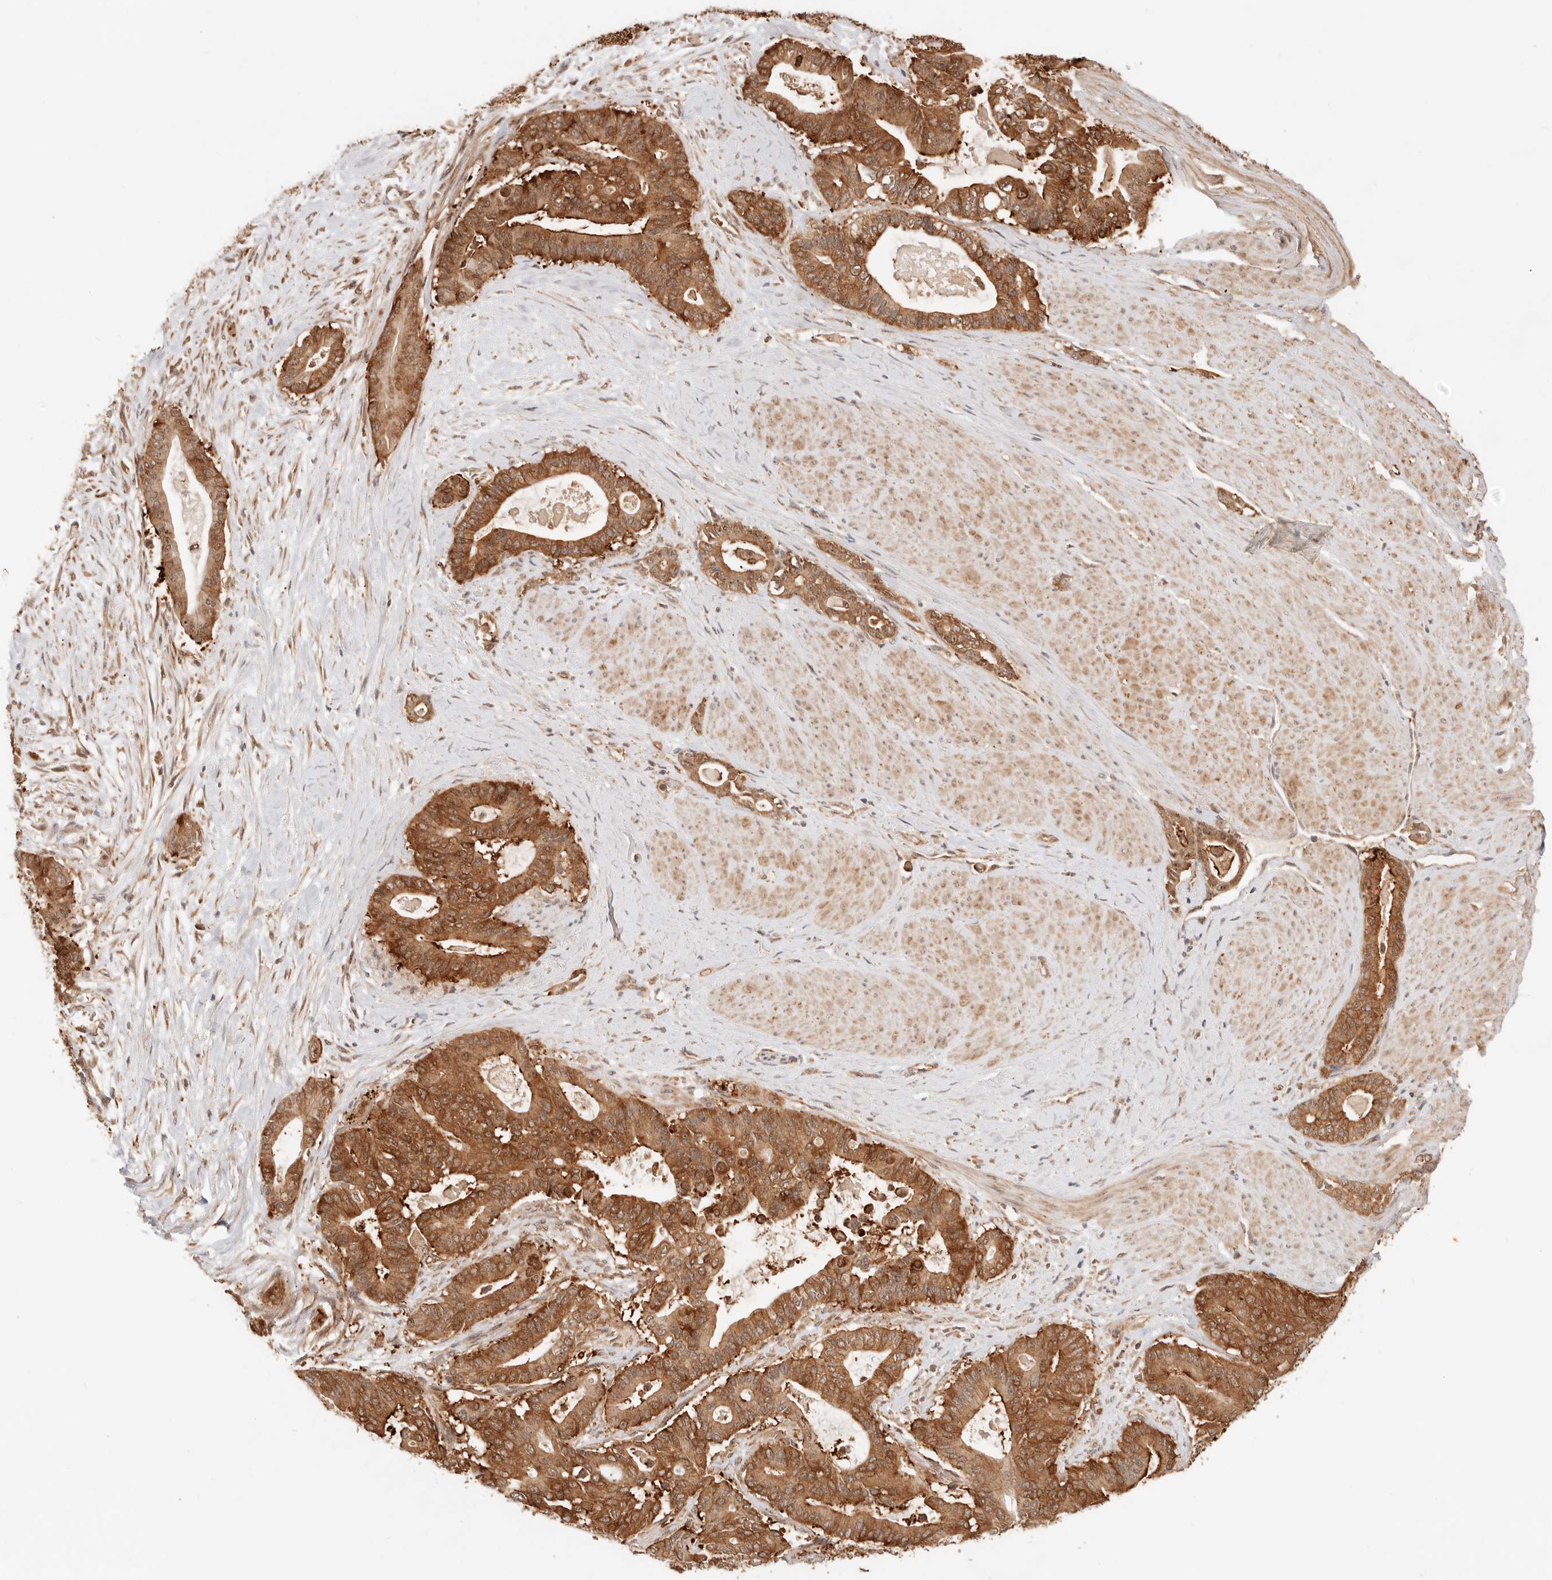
{"staining": {"intensity": "strong", "quantity": ">75%", "location": "cytoplasmic/membranous,nuclear"}, "tissue": "pancreatic cancer", "cell_type": "Tumor cells", "image_type": "cancer", "snomed": [{"axis": "morphology", "description": "Adenocarcinoma, NOS"}, {"axis": "topography", "description": "Pancreas"}], "caption": "Brown immunohistochemical staining in human pancreatic cancer (adenocarcinoma) exhibits strong cytoplasmic/membranous and nuclear expression in about >75% of tumor cells.", "gene": "HEXD", "patient": {"sex": "male", "age": 63}}